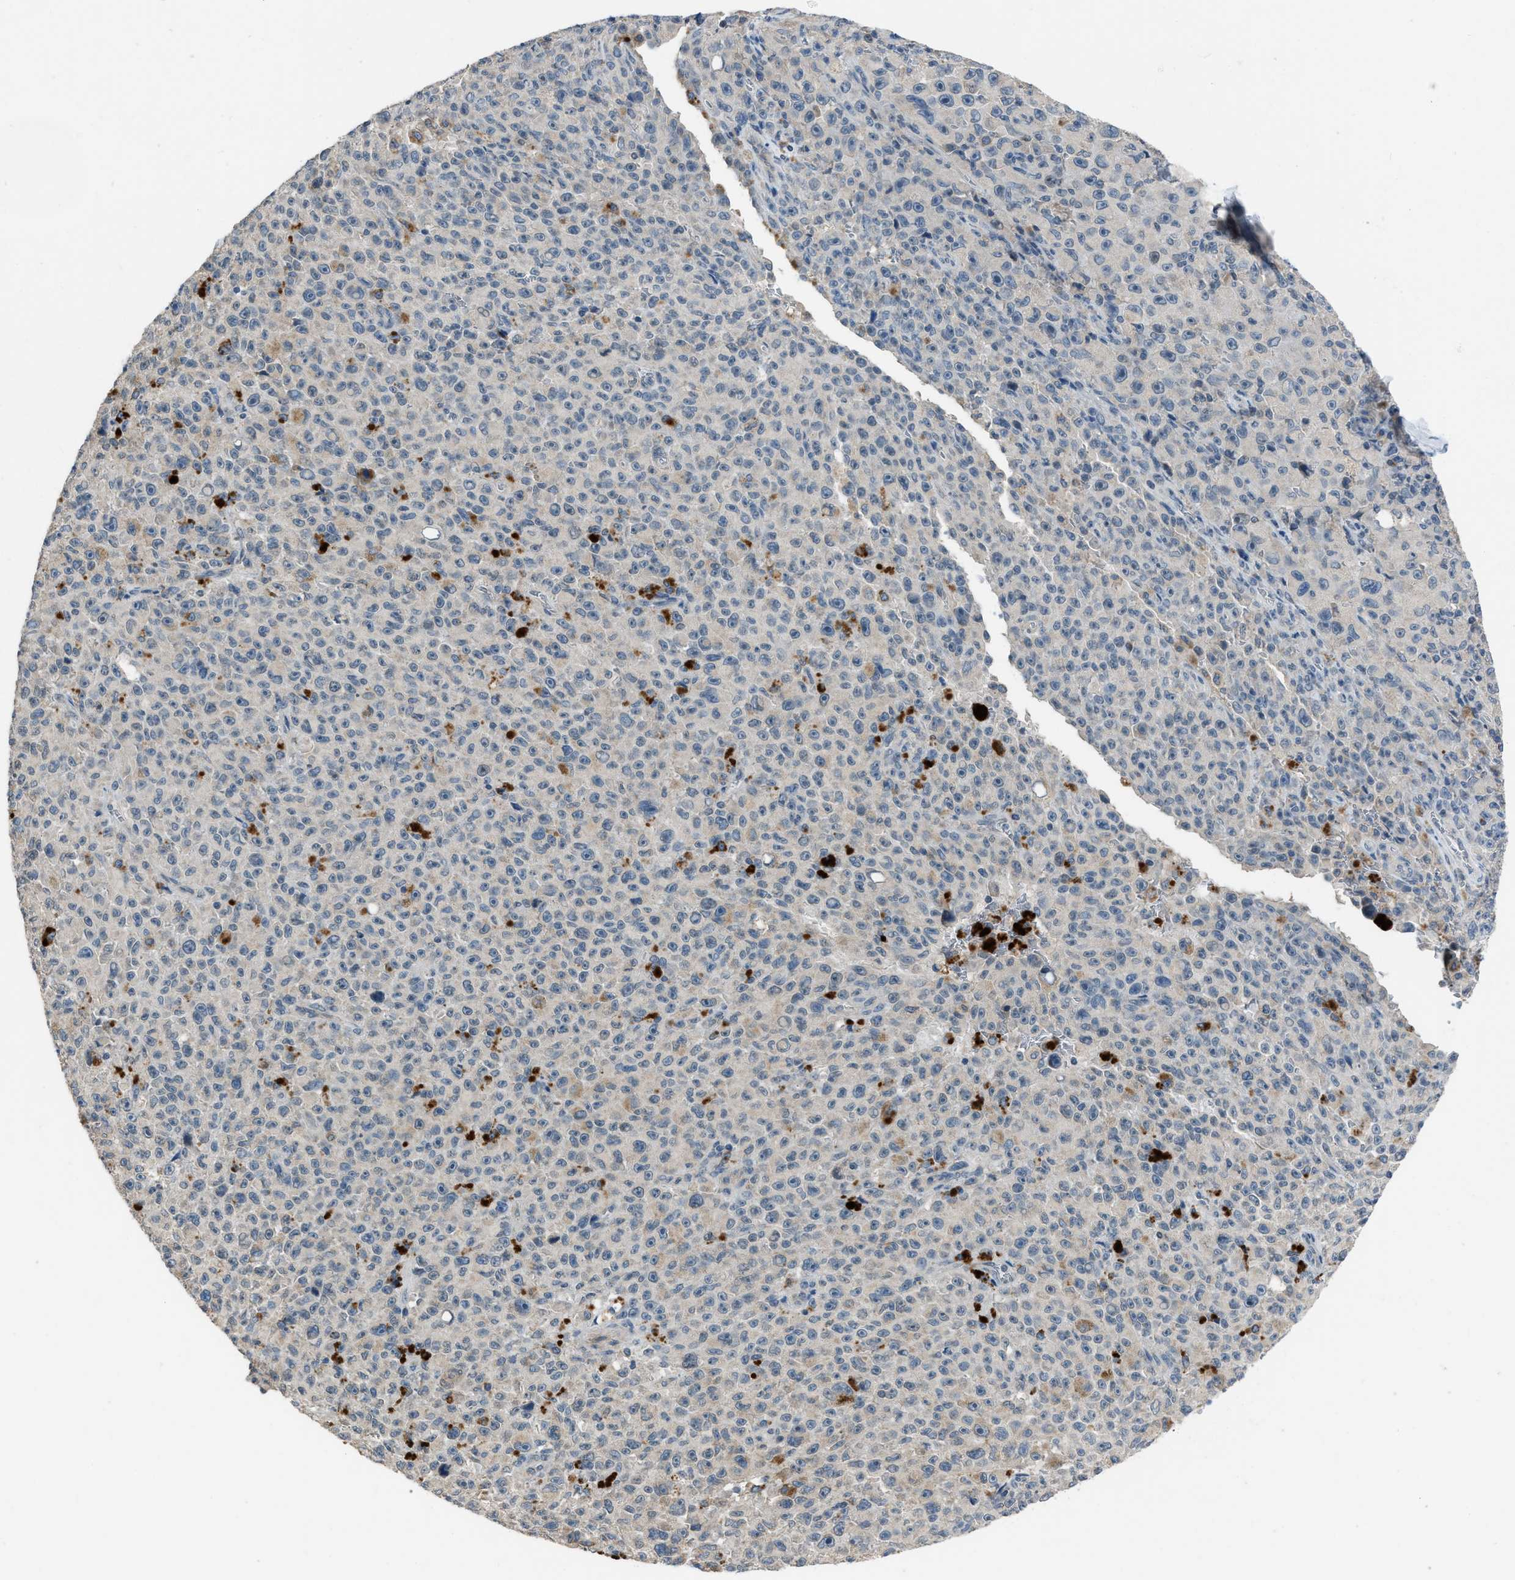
{"staining": {"intensity": "moderate", "quantity": "<25%", "location": "nuclear"}, "tissue": "melanoma", "cell_type": "Tumor cells", "image_type": "cancer", "snomed": [{"axis": "morphology", "description": "Malignant melanoma, NOS"}, {"axis": "topography", "description": "Skin"}], "caption": "DAB (3,3'-diaminobenzidine) immunohistochemical staining of human melanoma shows moderate nuclear protein positivity in approximately <25% of tumor cells. (DAB IHC with brightfield microscopy, high magnification).", "gene": "MIS18A", "patient": {"sex": "female", "age": 82}}